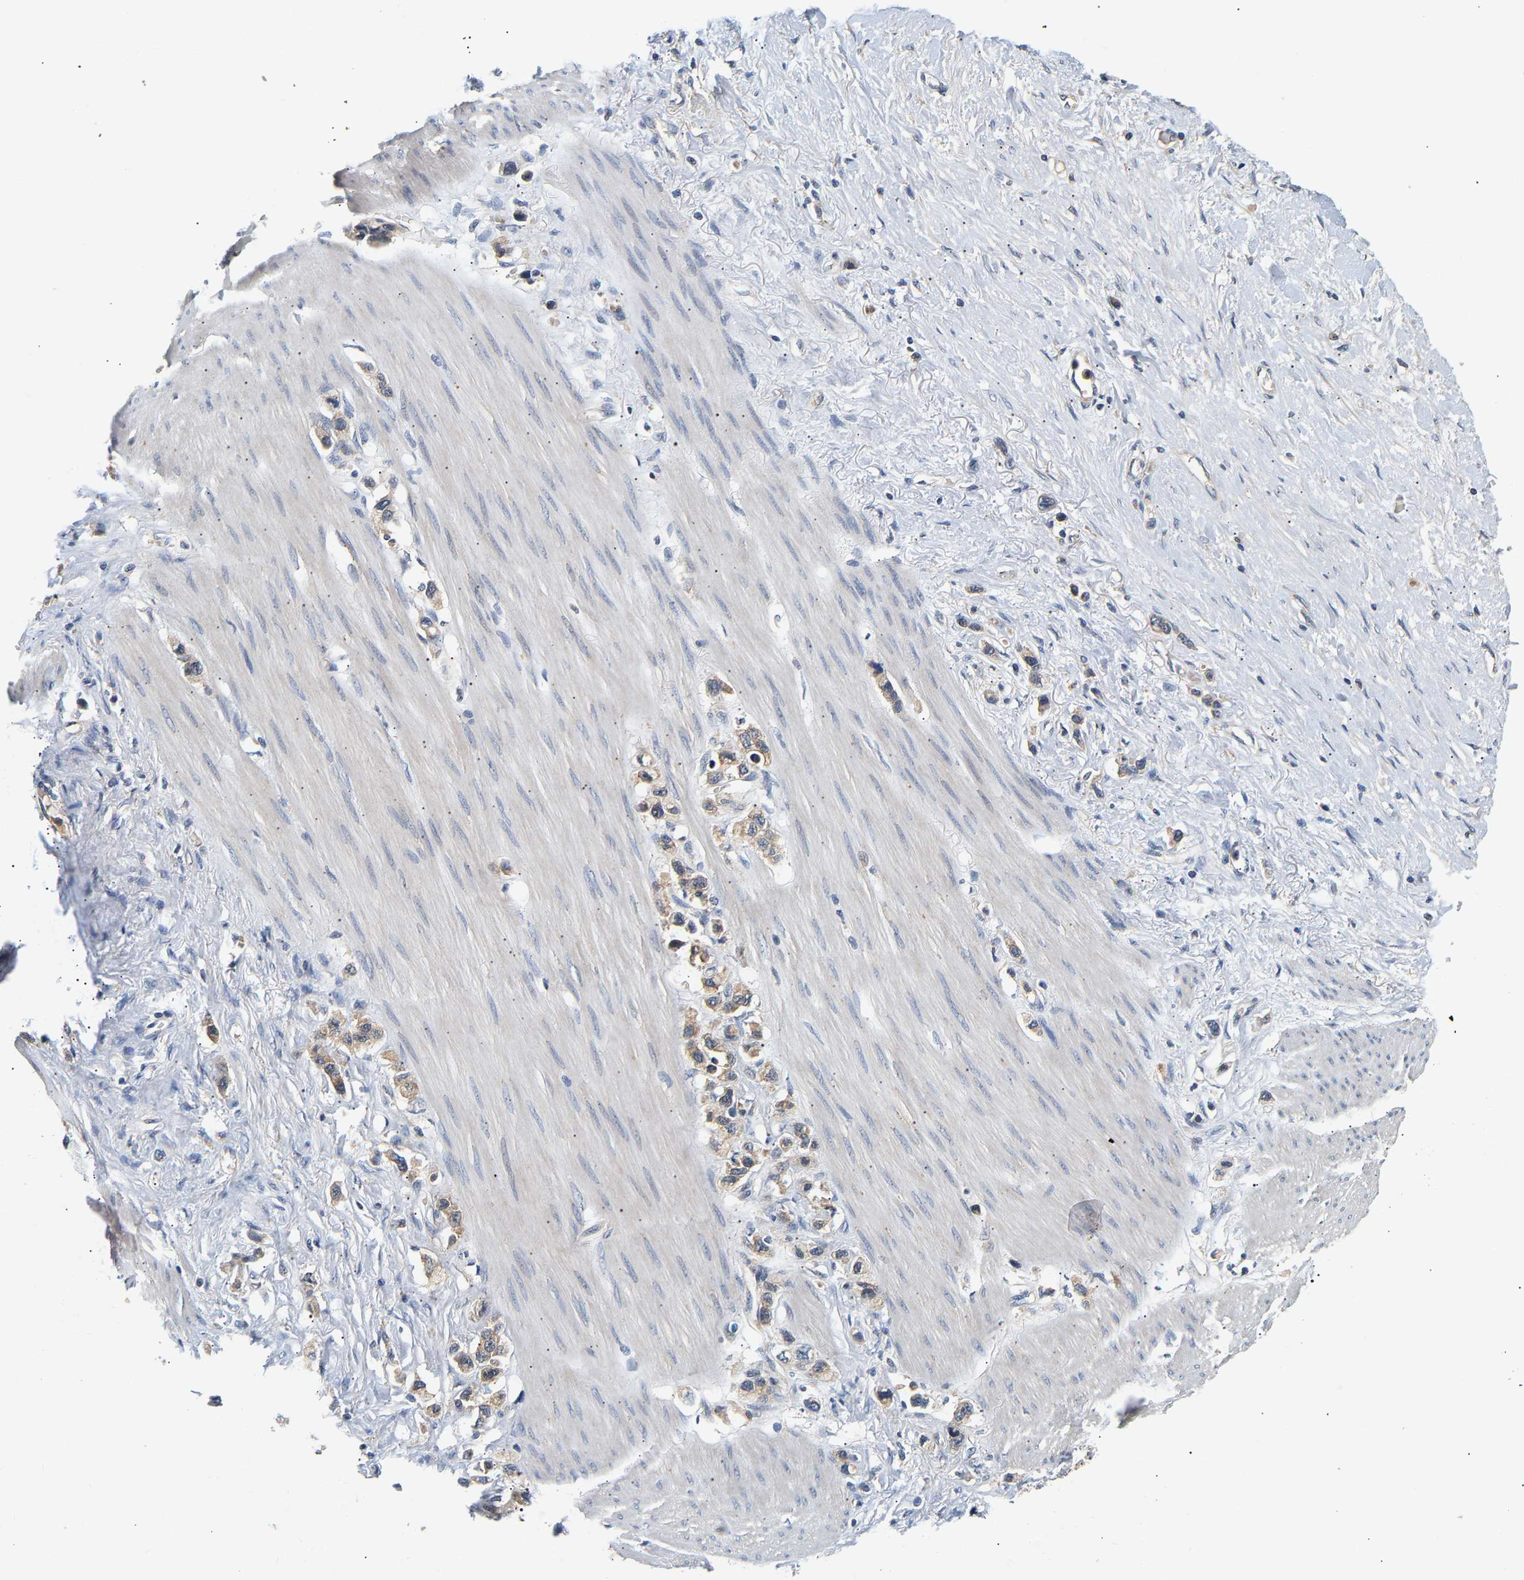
{"staining": {"intensity": "weak", "quantity": ">75%", "location": "cytoplasmic/membranous"}, "tissue": "stomach cancer", "cell_type": "Tumor cells", "image_type": "cancer", "snomed": [{"axis": "morphology", "description": "Adenocarcinoma, NOS"}, {"axis": "topography", "description": "Stomach"}], "caption": "A brown stain shows weak cytoplasmic/membranous positivity of a protein in human stomach adenocarcinoma tumor cells.", "gene": "PPID", "patient": {"sex": "female", "age": 65}}